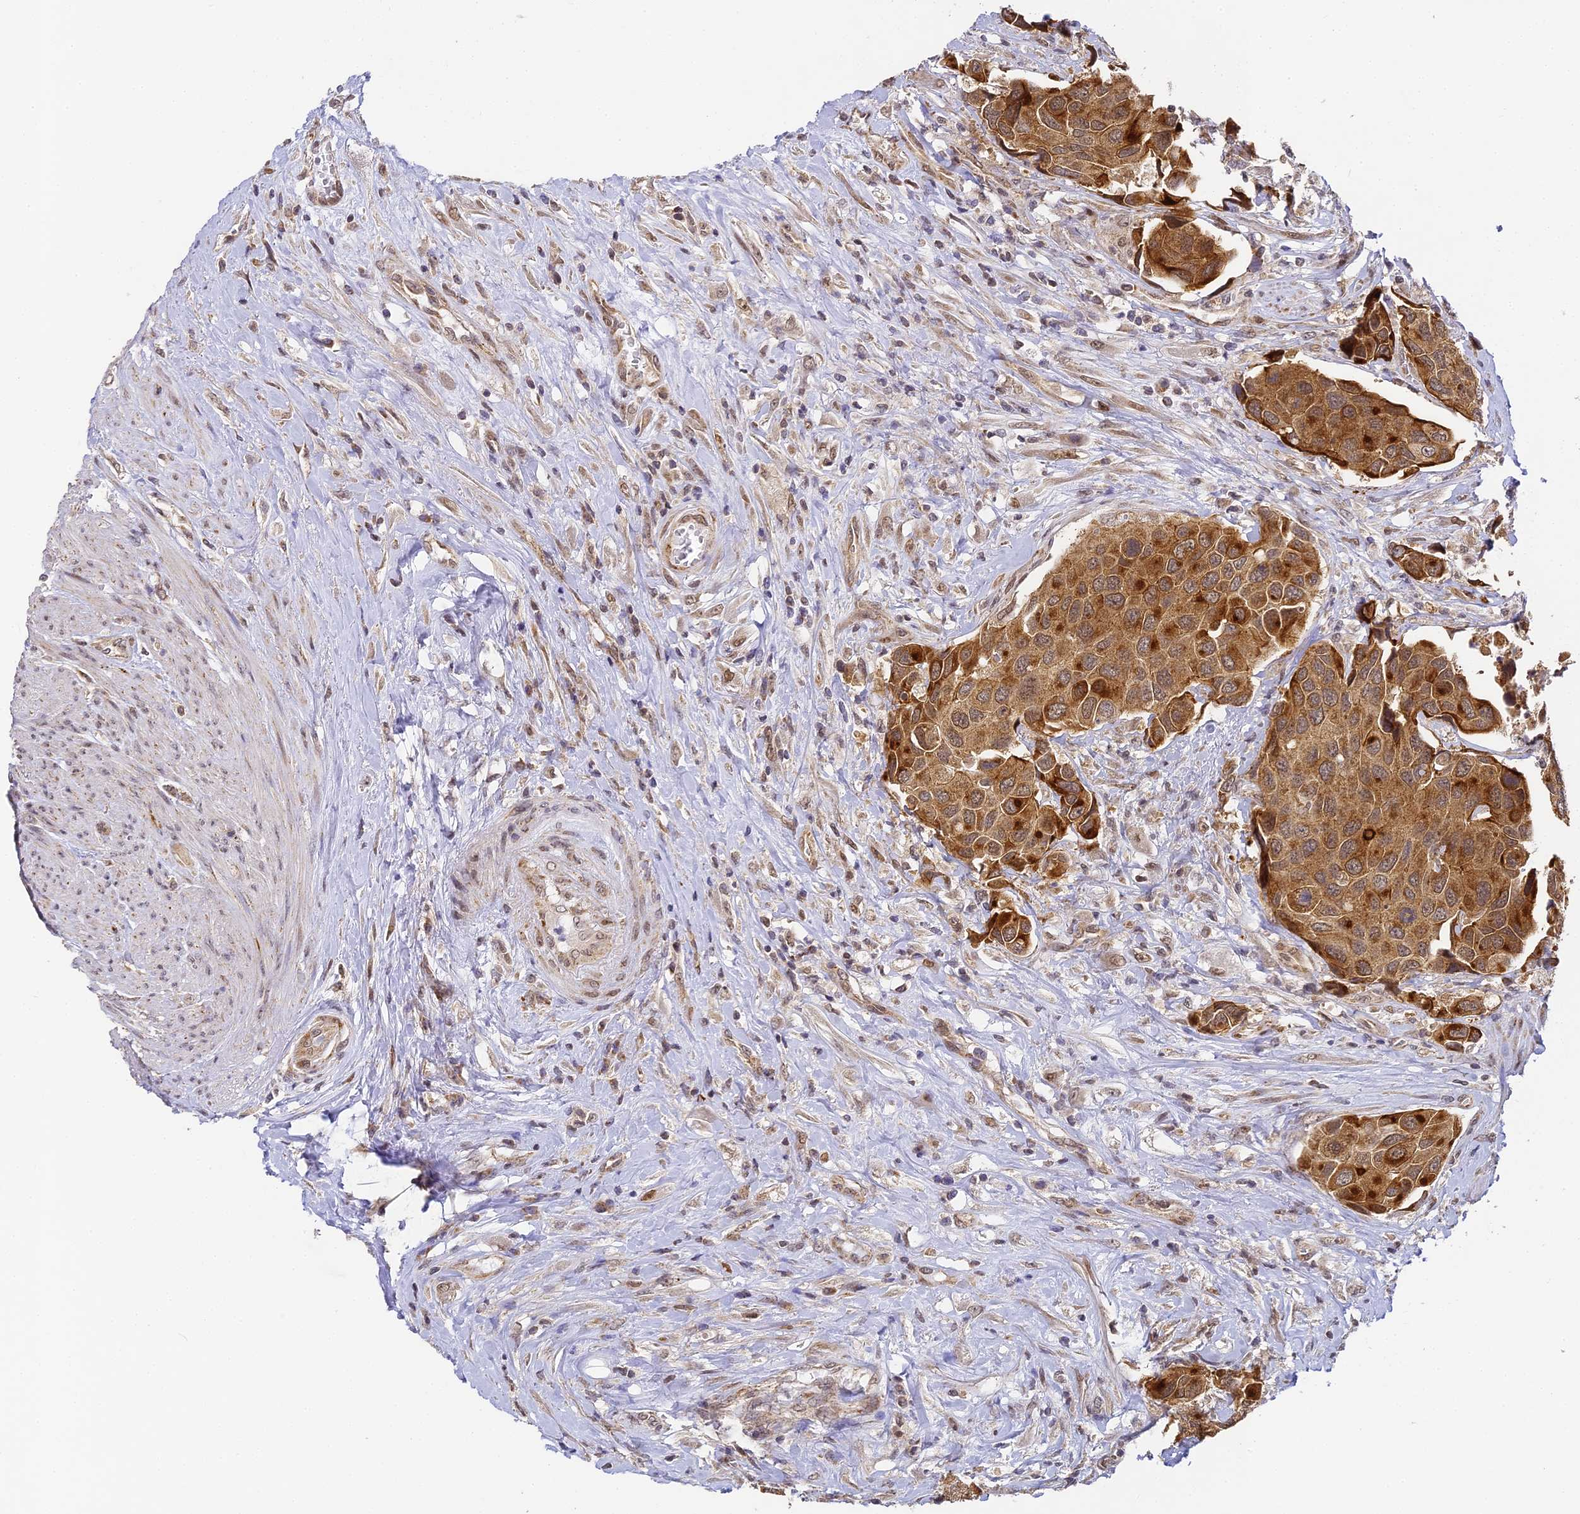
{"staining": {"intensity": "moderate", "quantity": ">75%", "location": "cytoplasmic/membranous"}, "tissue": "urothelial cancer", "cell_type": "Tumor cells", "image_type": "cancer", "snomed": [{"axis": "morphology", "description": "Urothelial carcinoma, High grade"}, {"axis": "topography", "description": "Urinary bladder"}], "caption": "Immunohistochemistry histopathology image of neoplastic tissue: high-grade urothelial carcinoma stained using IHC demonstrates medium levels of moderate protein expression localized specifically in the cytoplasmic/membranous of tumor cells, appearing as a cytoplasmic/membranous brown color.", "gene": "DNAAF10", "patient": {"sex": "male", "age": 74}}